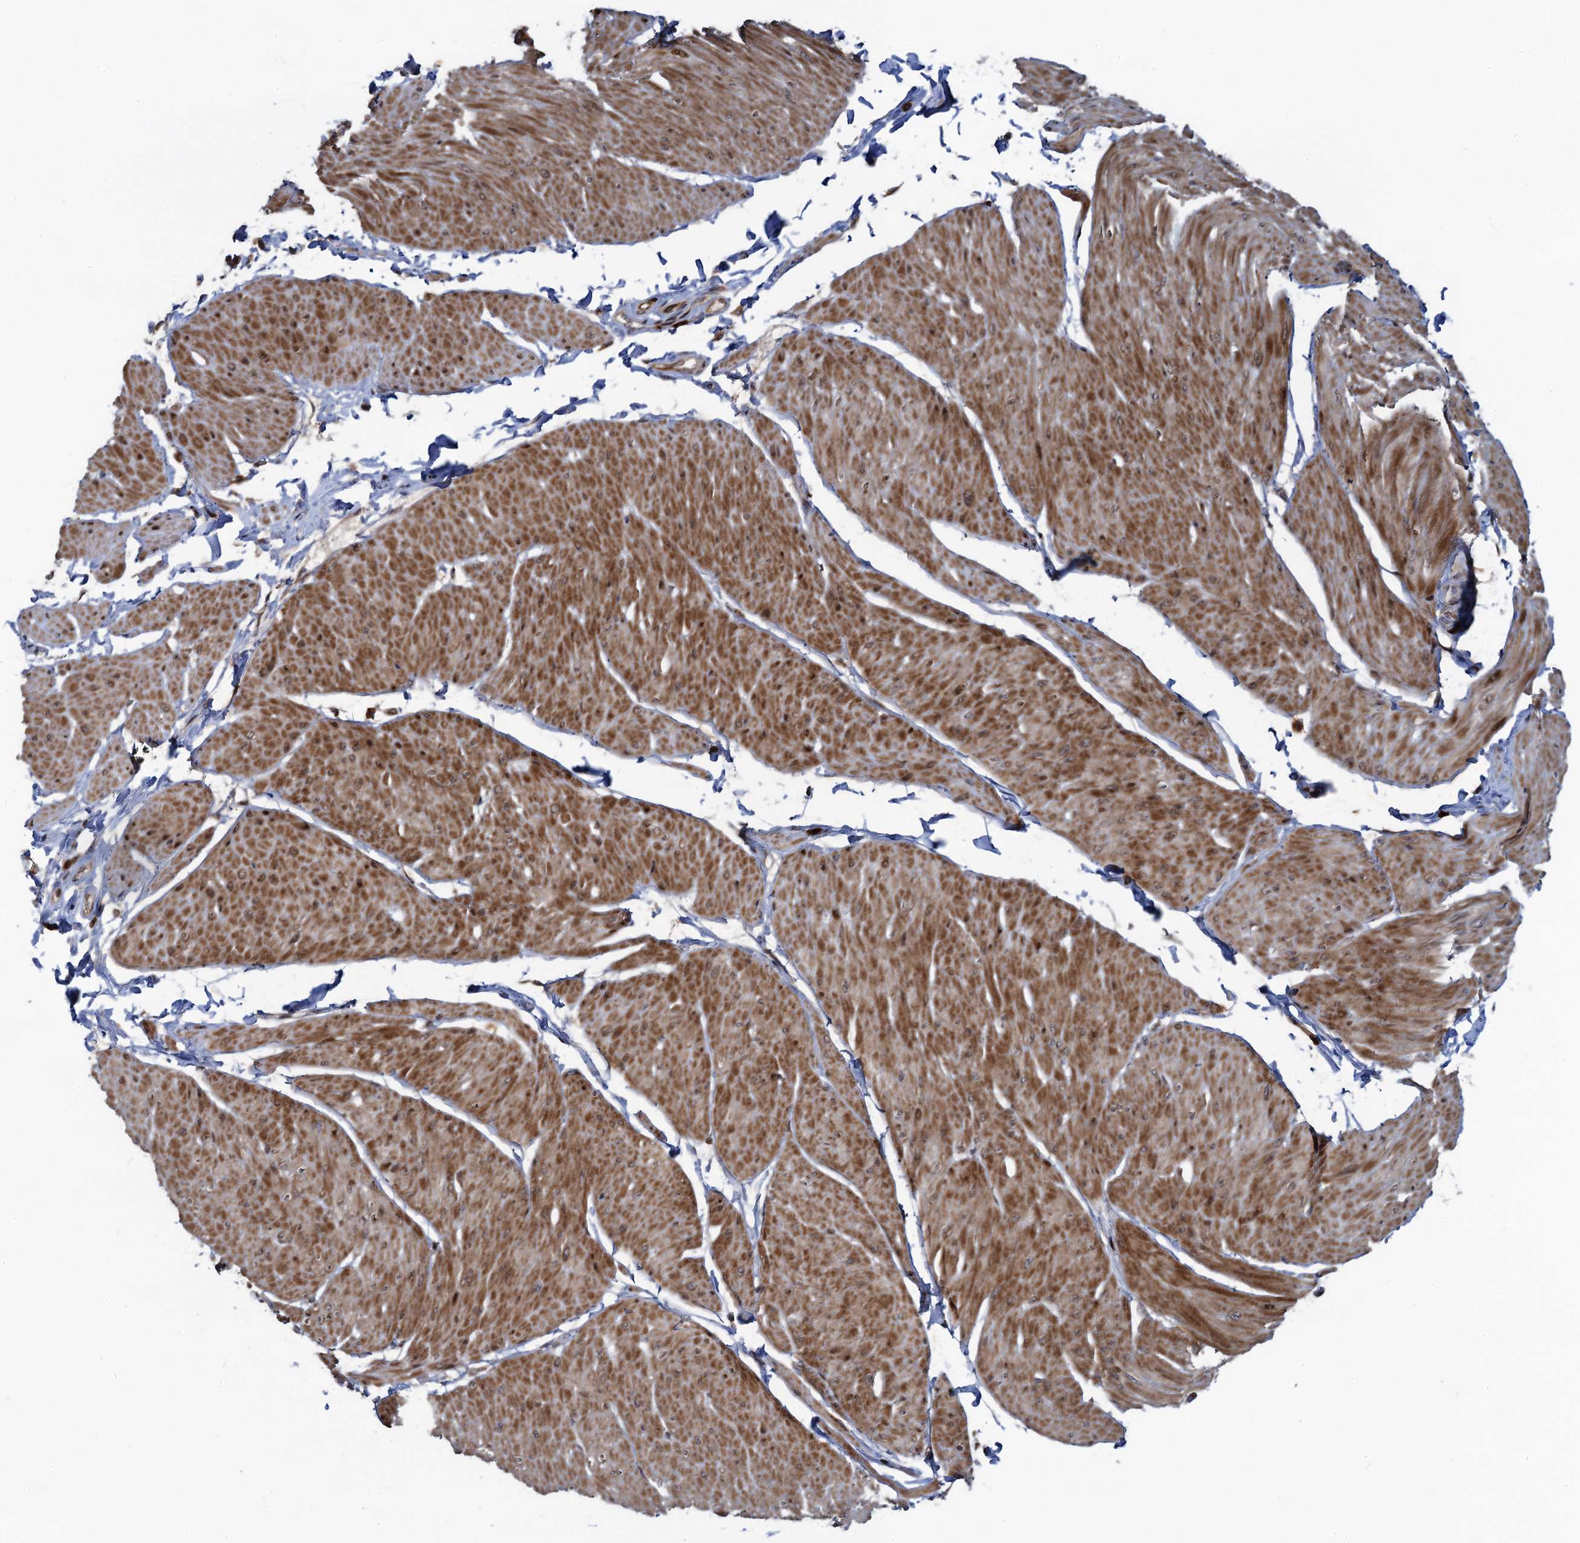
{"staining": {"intensity": "moderate", "quantity": ">75%", "location": "cytoplasmic/membranous"}, "tissue": "smooth muscle", "cell_type": "Smooth muscle cells", "image_type": "normal", "snomed": [{"axis": "morphology", "description": "Urothelial carcinoma, High grade"}, {"axis": "topography", "description": "Urinary bladder"}], "caption": "Immunohistochemical staining of unremarkable smooth muscle reveals >75% levels of moderate cytoplasmic/membranous protein staining in about >75% of smooth muscle cells. The protein is shown in brown color, while the nuclei are stained blue.", "gene": "ATOSA", "patient": {"sex": "male", "age": 46}}